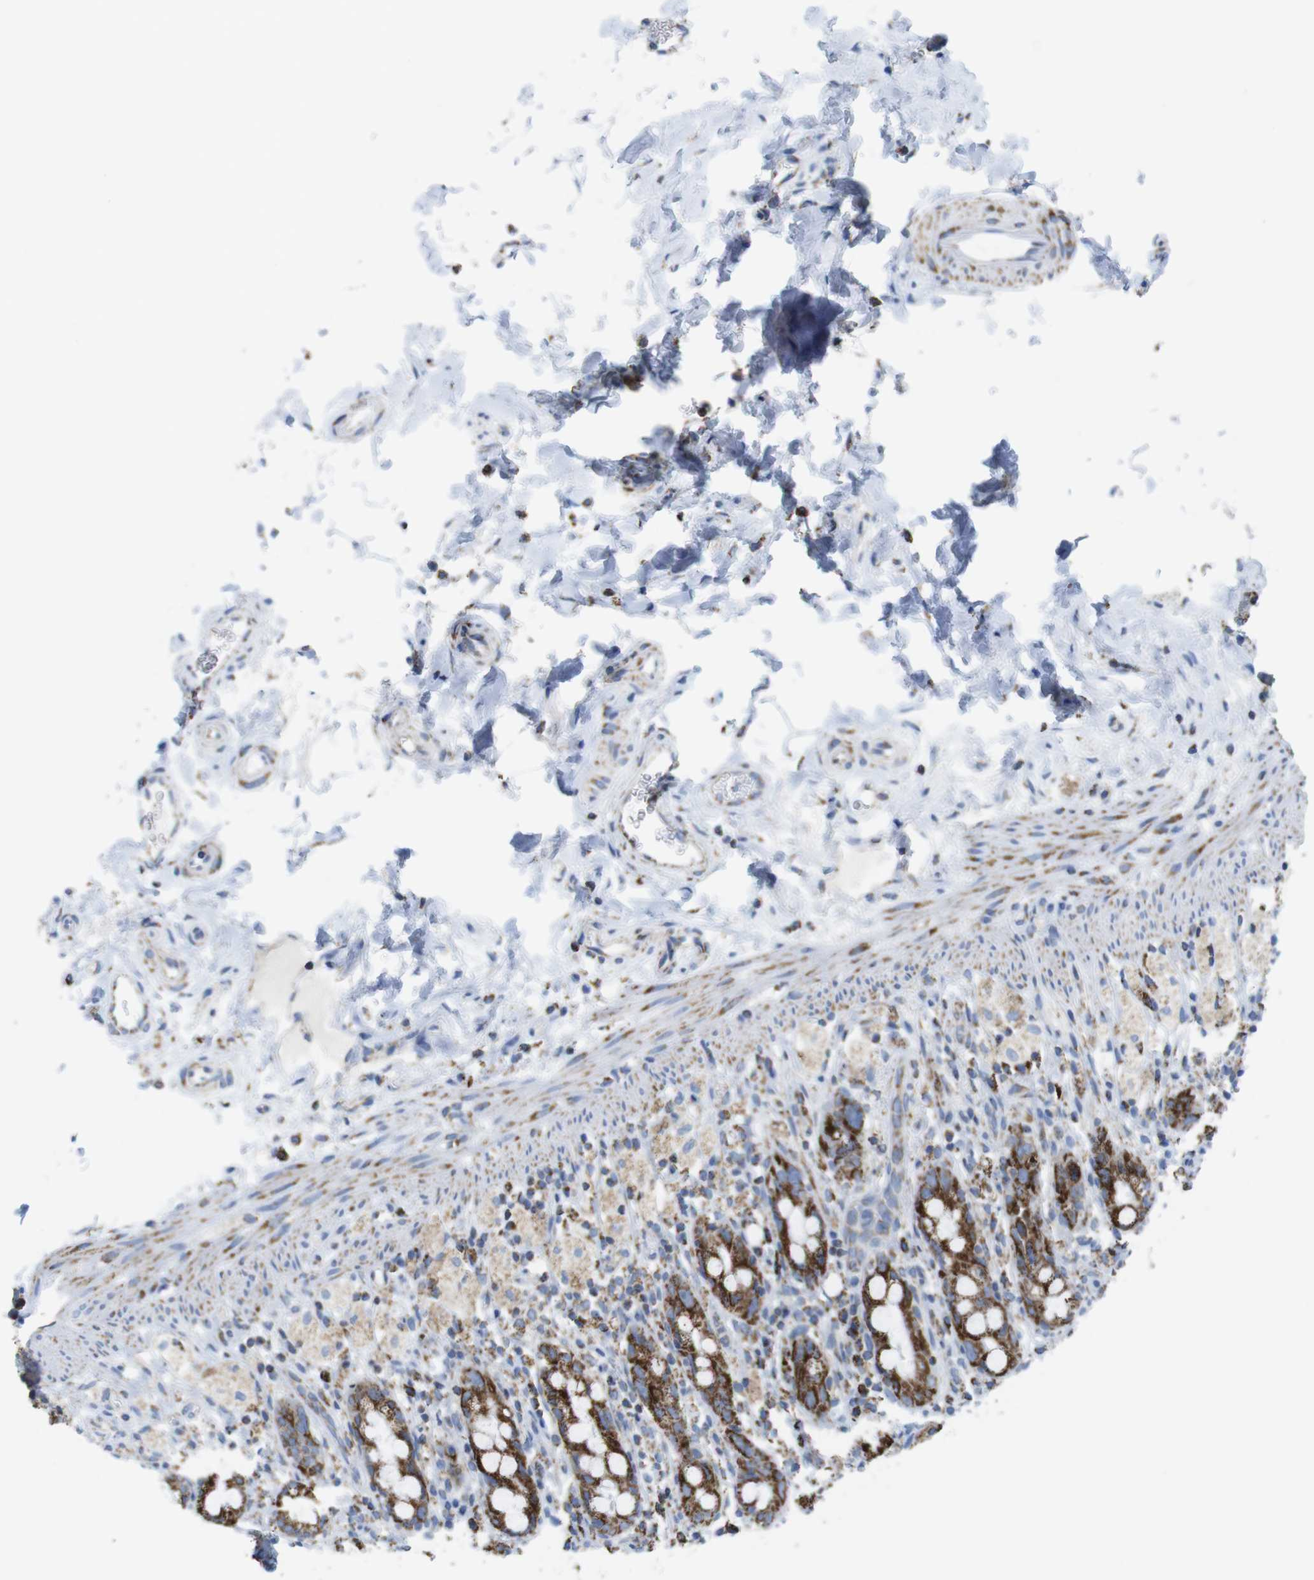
{"staining": {"intensity": "strong", "quantity": ">75%", "location": "cytoplasmic/membranous"}, "tissue": "rectum", "cell_type": "Glandular cells", "image_type": "normal", "snomed": [{"axis": "morphology", "description": "Normal tissue, NOS"}, {"axis": "topography", "description": "Rectum"}], "caption": "Glandular cells display high levels of strong cytoplasmic/membranous expression in about >75% of cells in benign human rectum. Nuclei are stained in blue.", "gene": "ATP5PO", "patient": {"sex": "male", "age": 44}}